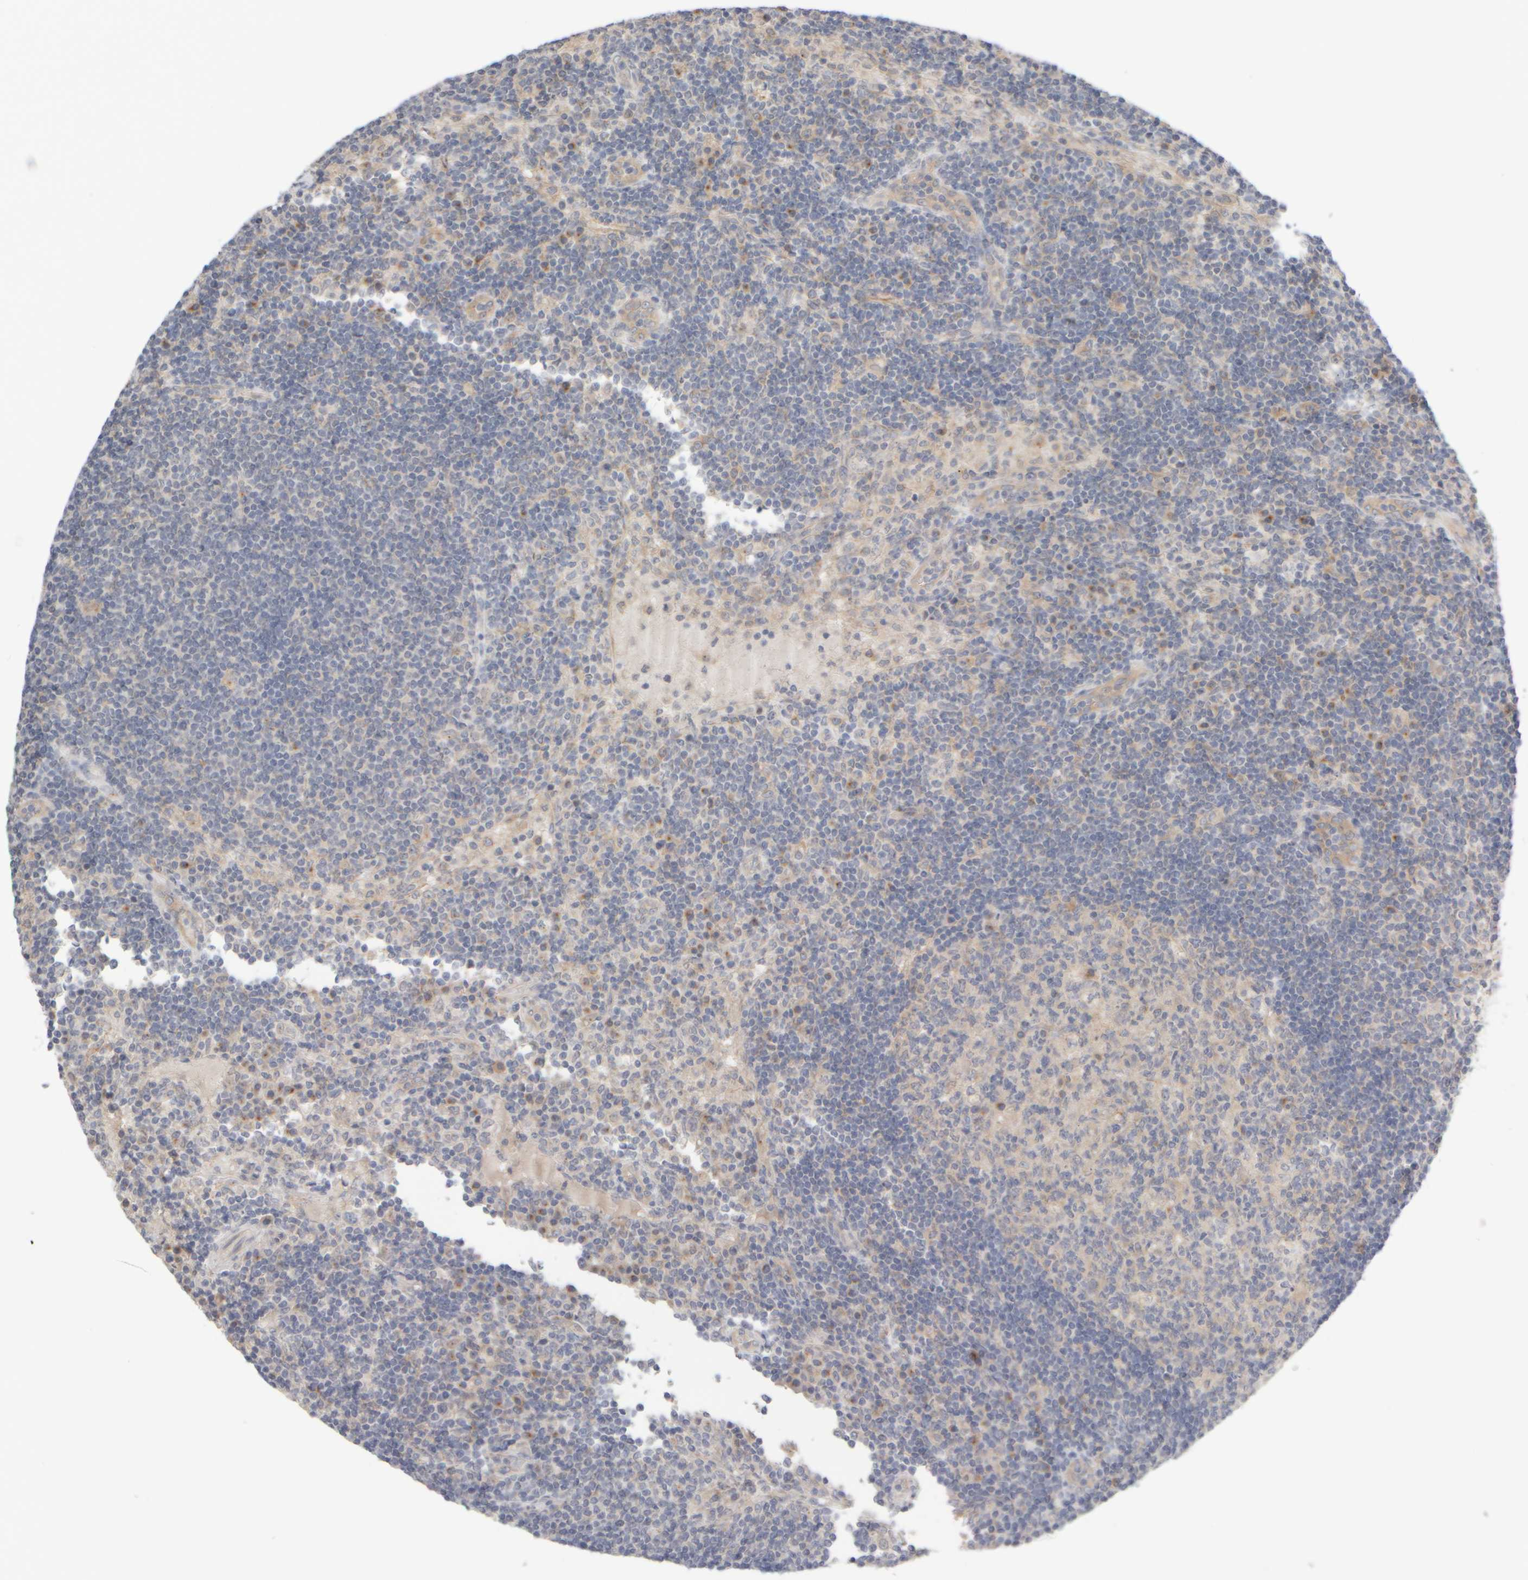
{"staining": {"intensity": "weak", "quantity": "<25%", "location": "cytoplasmic/membranous"}, "tissue": "lymph node", "cell_type": "Germinal center cells", "image_type": "normal", "snomed": [{"axis": "morphology", "description": "Normal tissue, NOS"}, {"axis": "topography", "description": "Lymph node"}], "caption": "Image shows no significant protein expression in germinal center cells of unremarkable lymph node. Nuclei are stained in blue.", "gene": "GOPC", "patient": {"sex": "female", "age": 53}}